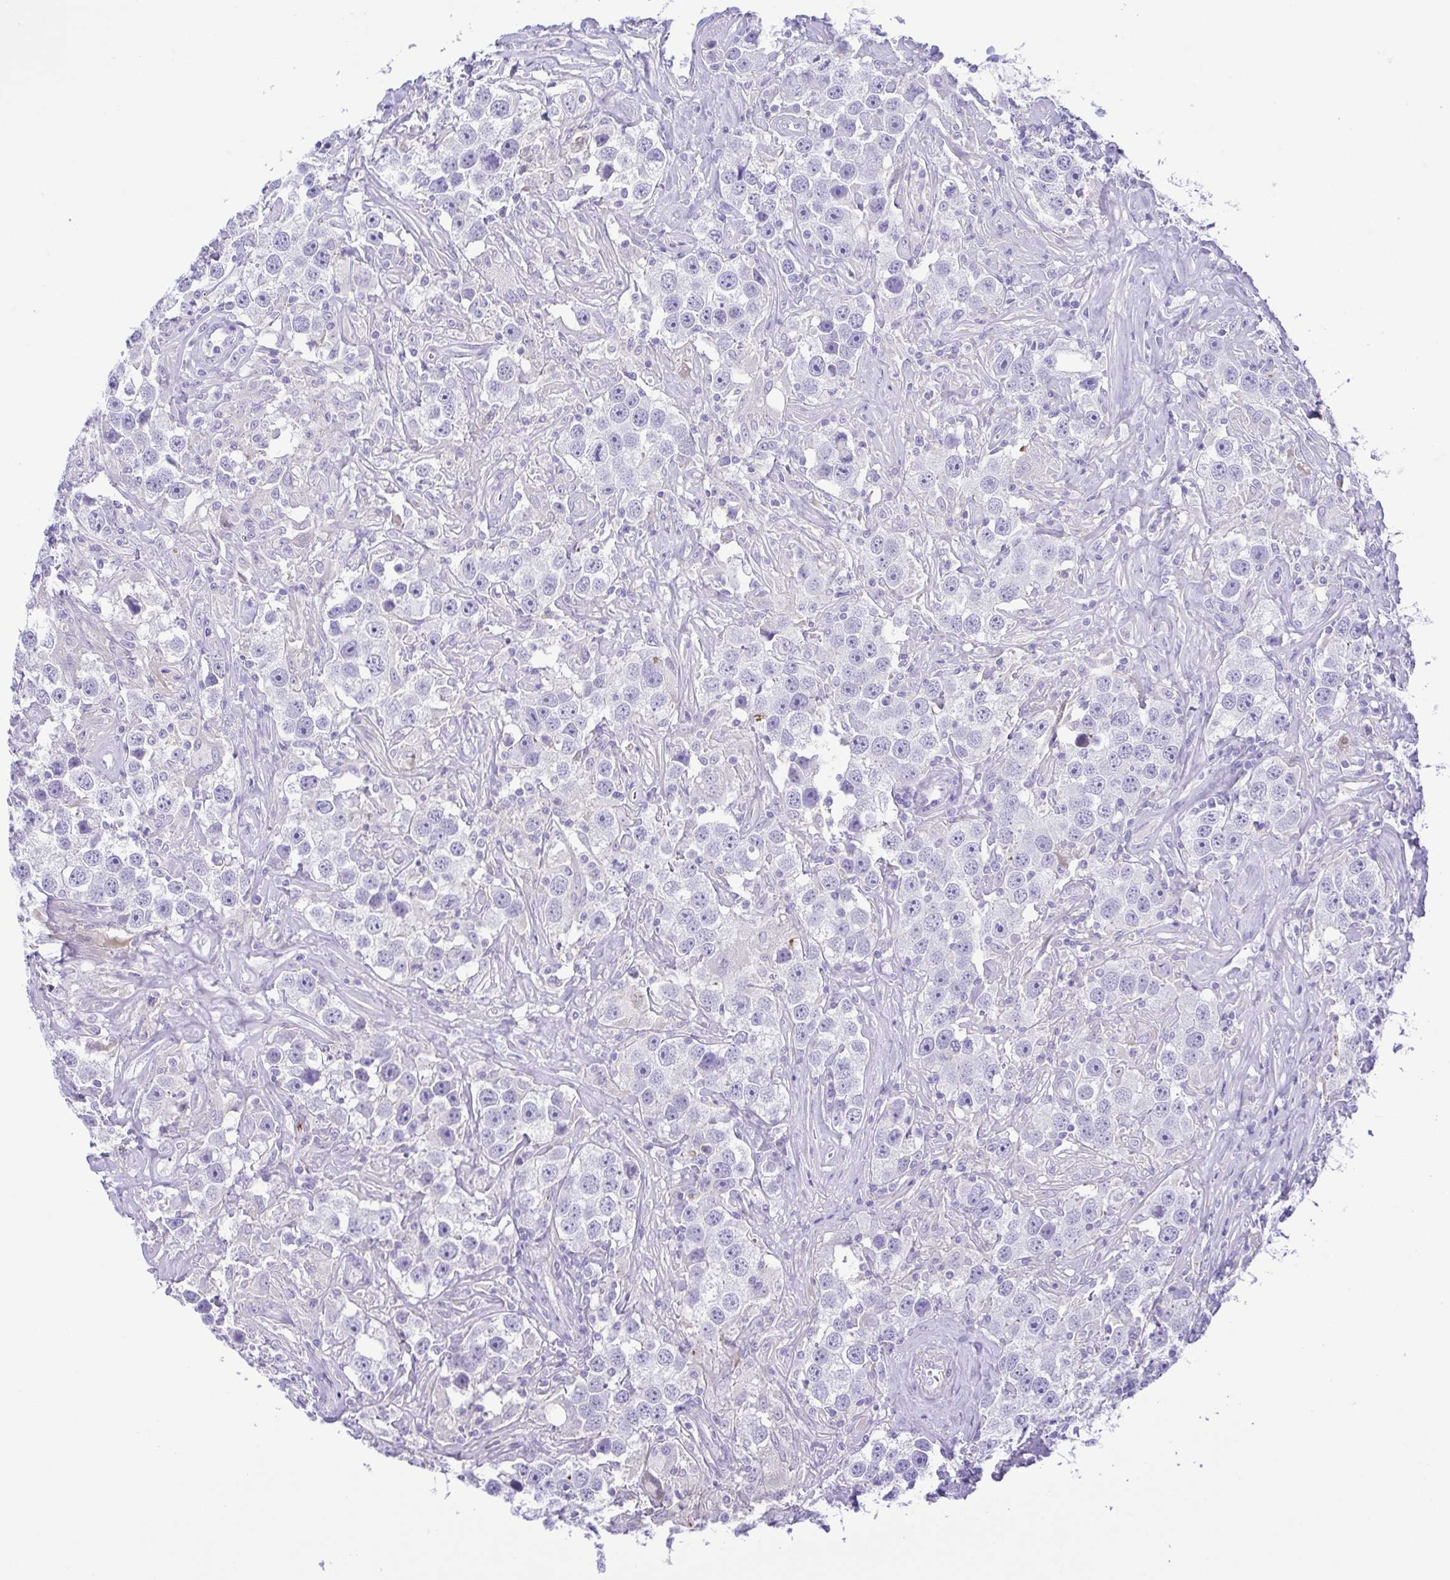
{"staining": {"intensity": "negative", "quantity": "none", "location": "none"}, "tissue": "testis cancer", "cell_type": "Tumor cells", "image_type": "cancer", "snomed": [{"axis": "morphology", "description": "Seminoma, NOS"}, {"axis": "topography", "description": "Testis"}], "caption": "IHC of testis cancer (seminoma) reveals no expression in tumor cells. (DAB (3,3'-diaminobenzidine) immunohistochemistry, high magnification).", "gene": "GPR182", "patient": {"sex": "male", "age": 49}}